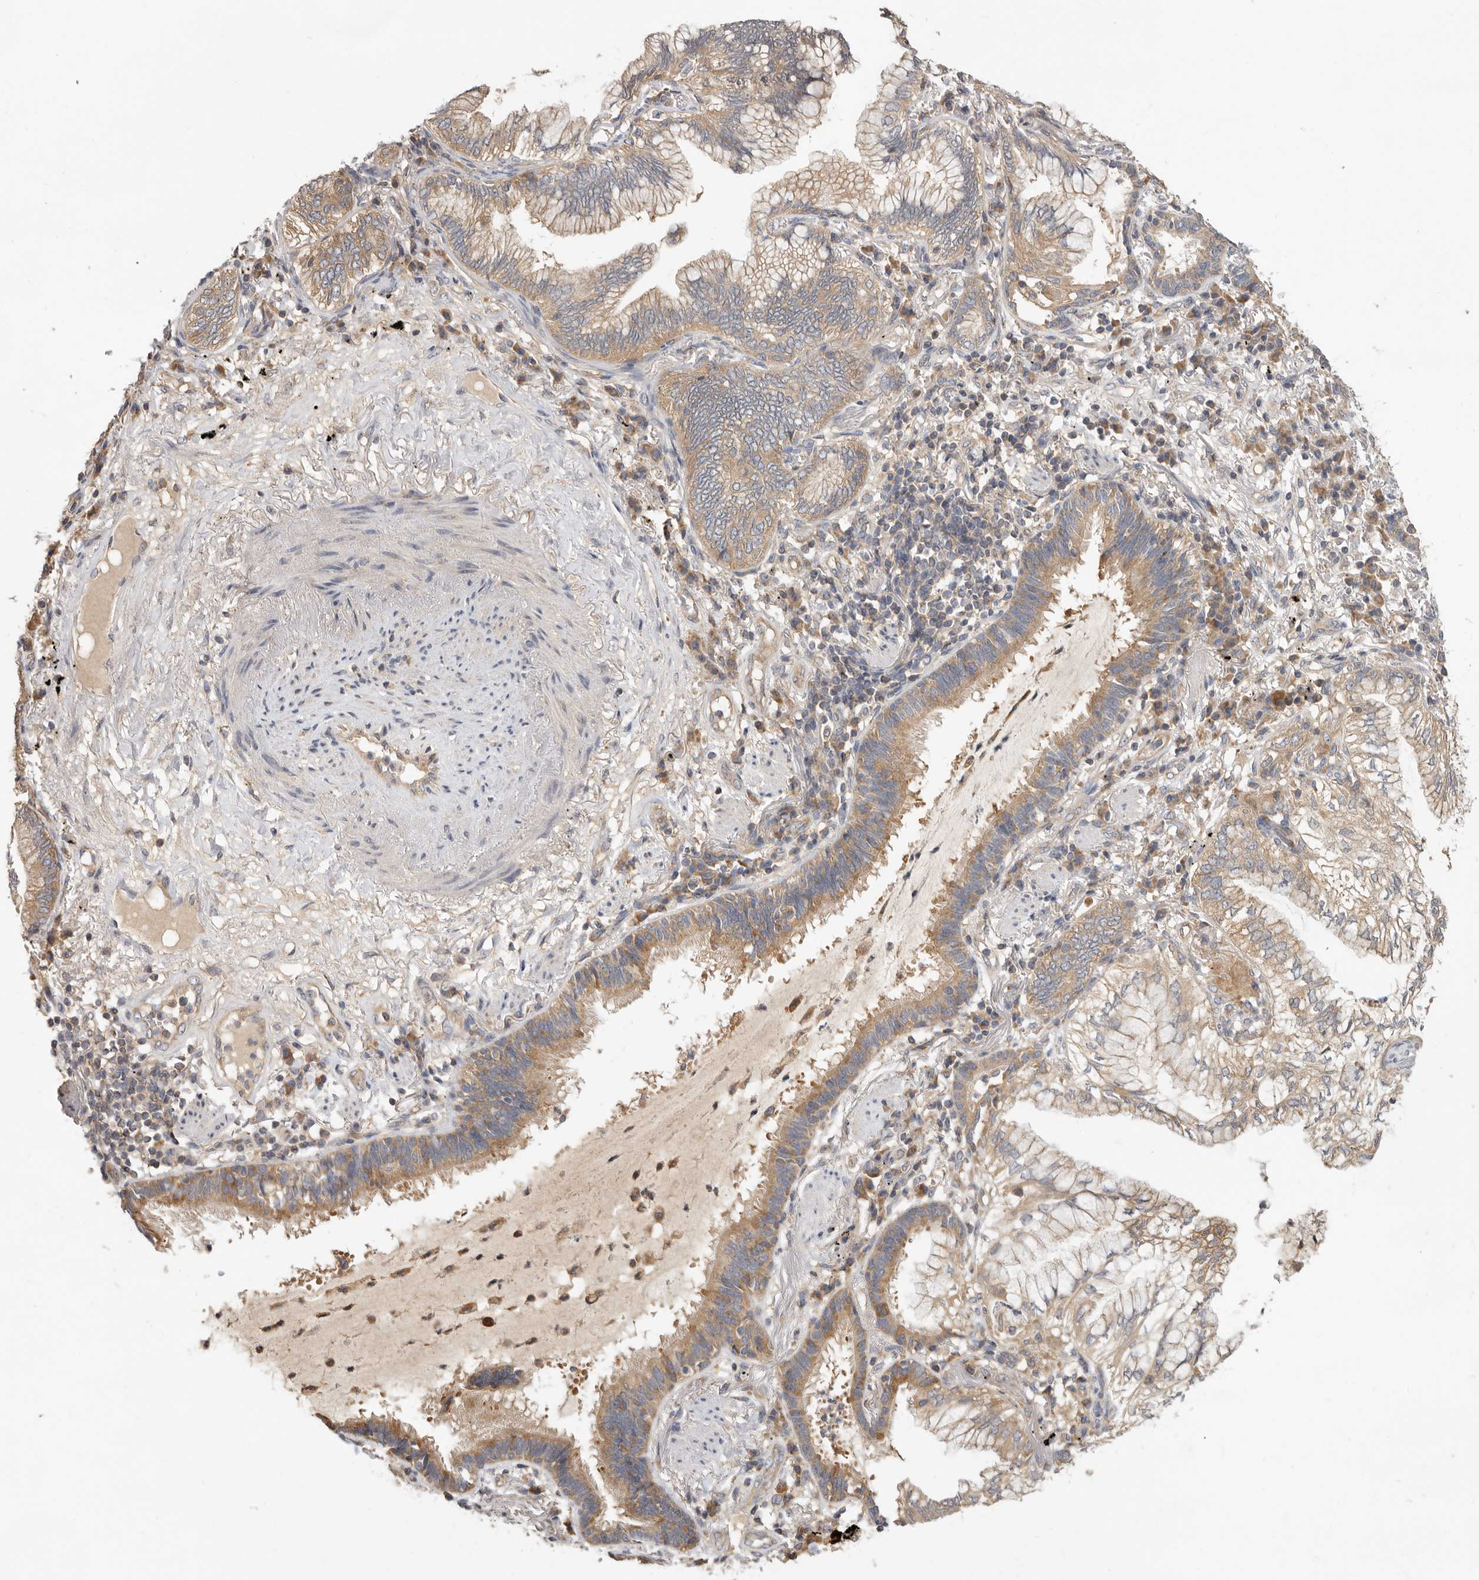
{"staining": {"intensity": "moderate", "quantity": ">75%", "location": "cytoplasmic/membranous"}, "tissue": "lung cancer", "cell_type": "Tumor cells", "image_type": "cancer", "snomed": [{"axis": "morphology", "description": "Adenocarcinoma, NOS"}, {"axis": "topography", "description": "Lung"}], "caption": "Tumor cells demonstrate medium levels of moderate cytoplasmic/membranous expression in about >75% of cells in lung cancer.", "gene": "PPP1R42", "patient": {"sex": "female", "age": 70}}